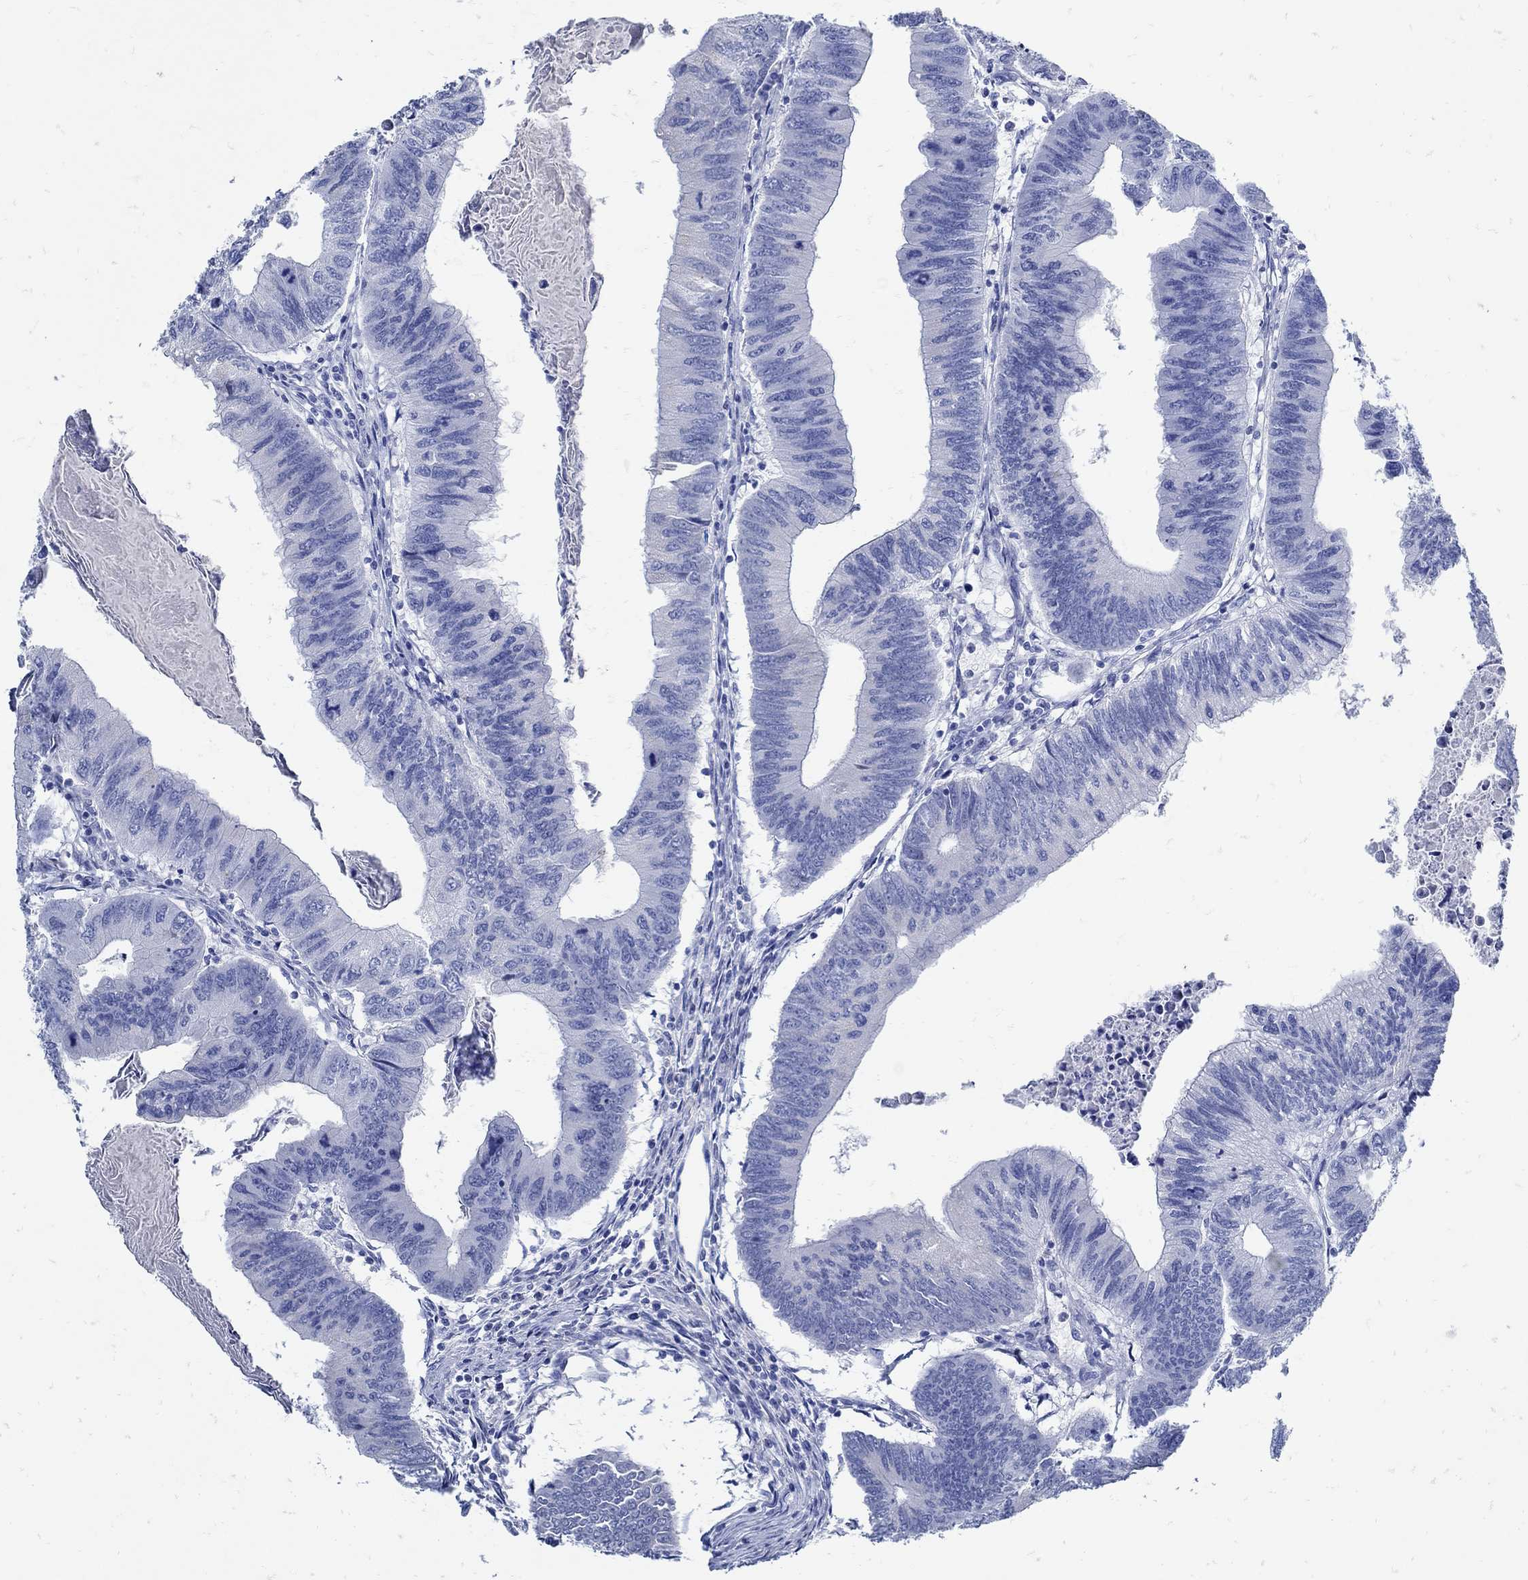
{"staining": {"intensity": "negative", "quantity": "none", "location": "none"}, "tissue": "colorectal cancer", "cell_type": "Tumor cells", "image_type": "cancer", "snomed": [{"axis": "morphology", "description": "Adenocarcinoma, NOS"}, {"axis": "topography", "description": "Colon"}], "caption": "The micrograph demonstrates no significant positivity in tumor cells of colorectal cancer.", "gene": "NOS1", "patient": {"sex": "male", "age": 53}}